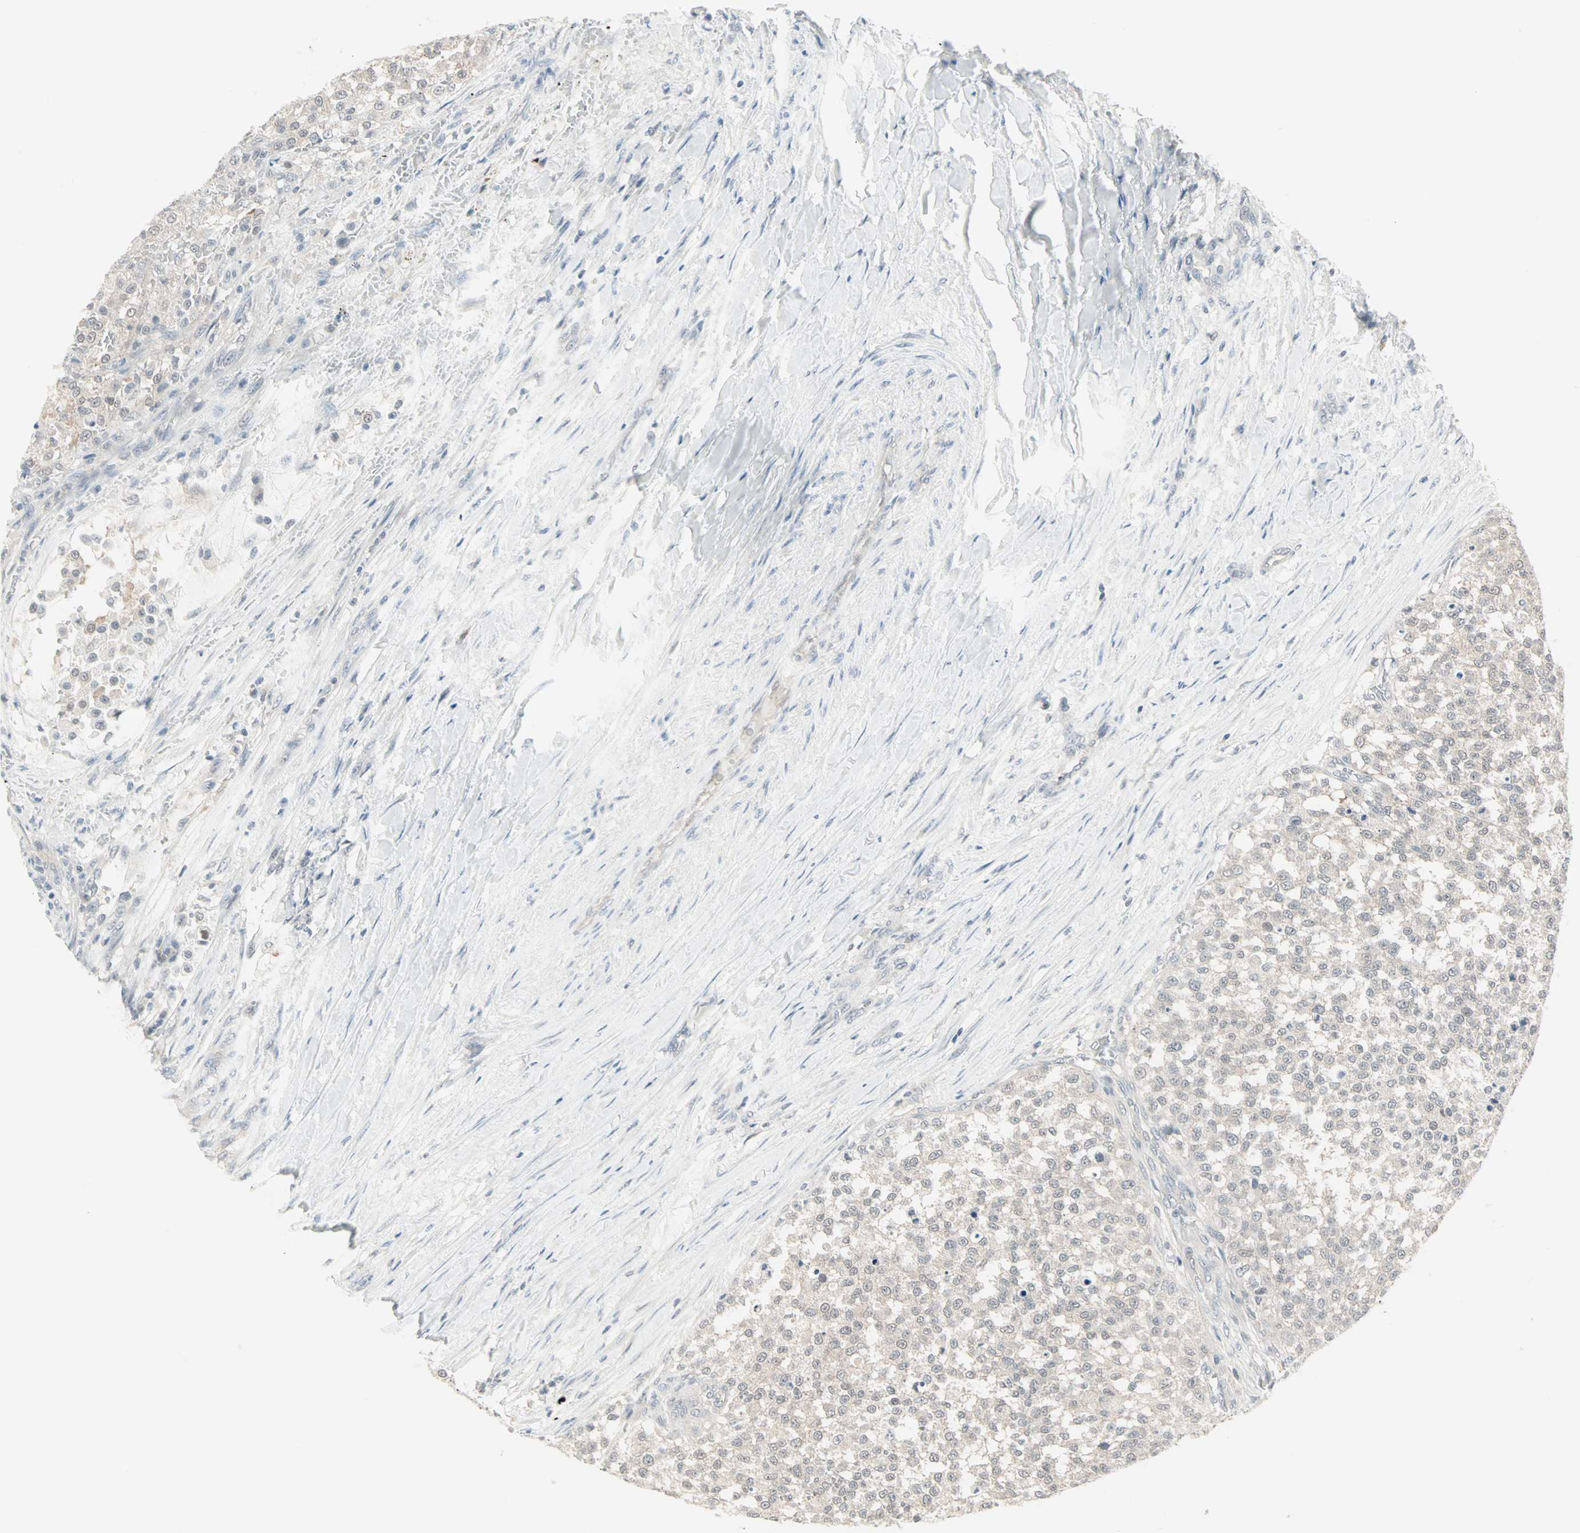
{"staining": {"intensity": "weak", "quantity": "25%-75%", "location": "cytoplasmic/membranous"}, "tissue": "testis cancer", "cell_type": "Tumor cells", "image_type": "cancer", "snomed": [{"axis": "morphology", "description": "Seminoma, NOS"}, {"axis": "topography", "description": "Testis"}], "caption": "Protein staining by immunohistochemistry (IHC) exhibits weak cytoplasmic/membranous expression in about 25%-75% of tumor cells in seminoma (testis). Using DAB (3,3'-diaminobenzidine) (brown) and hematoxylin (blue) stains, captured at high magnification using brightfield microscopy.", "gene": "PTPA", "patient": {"sex": "male", "age": 59}}